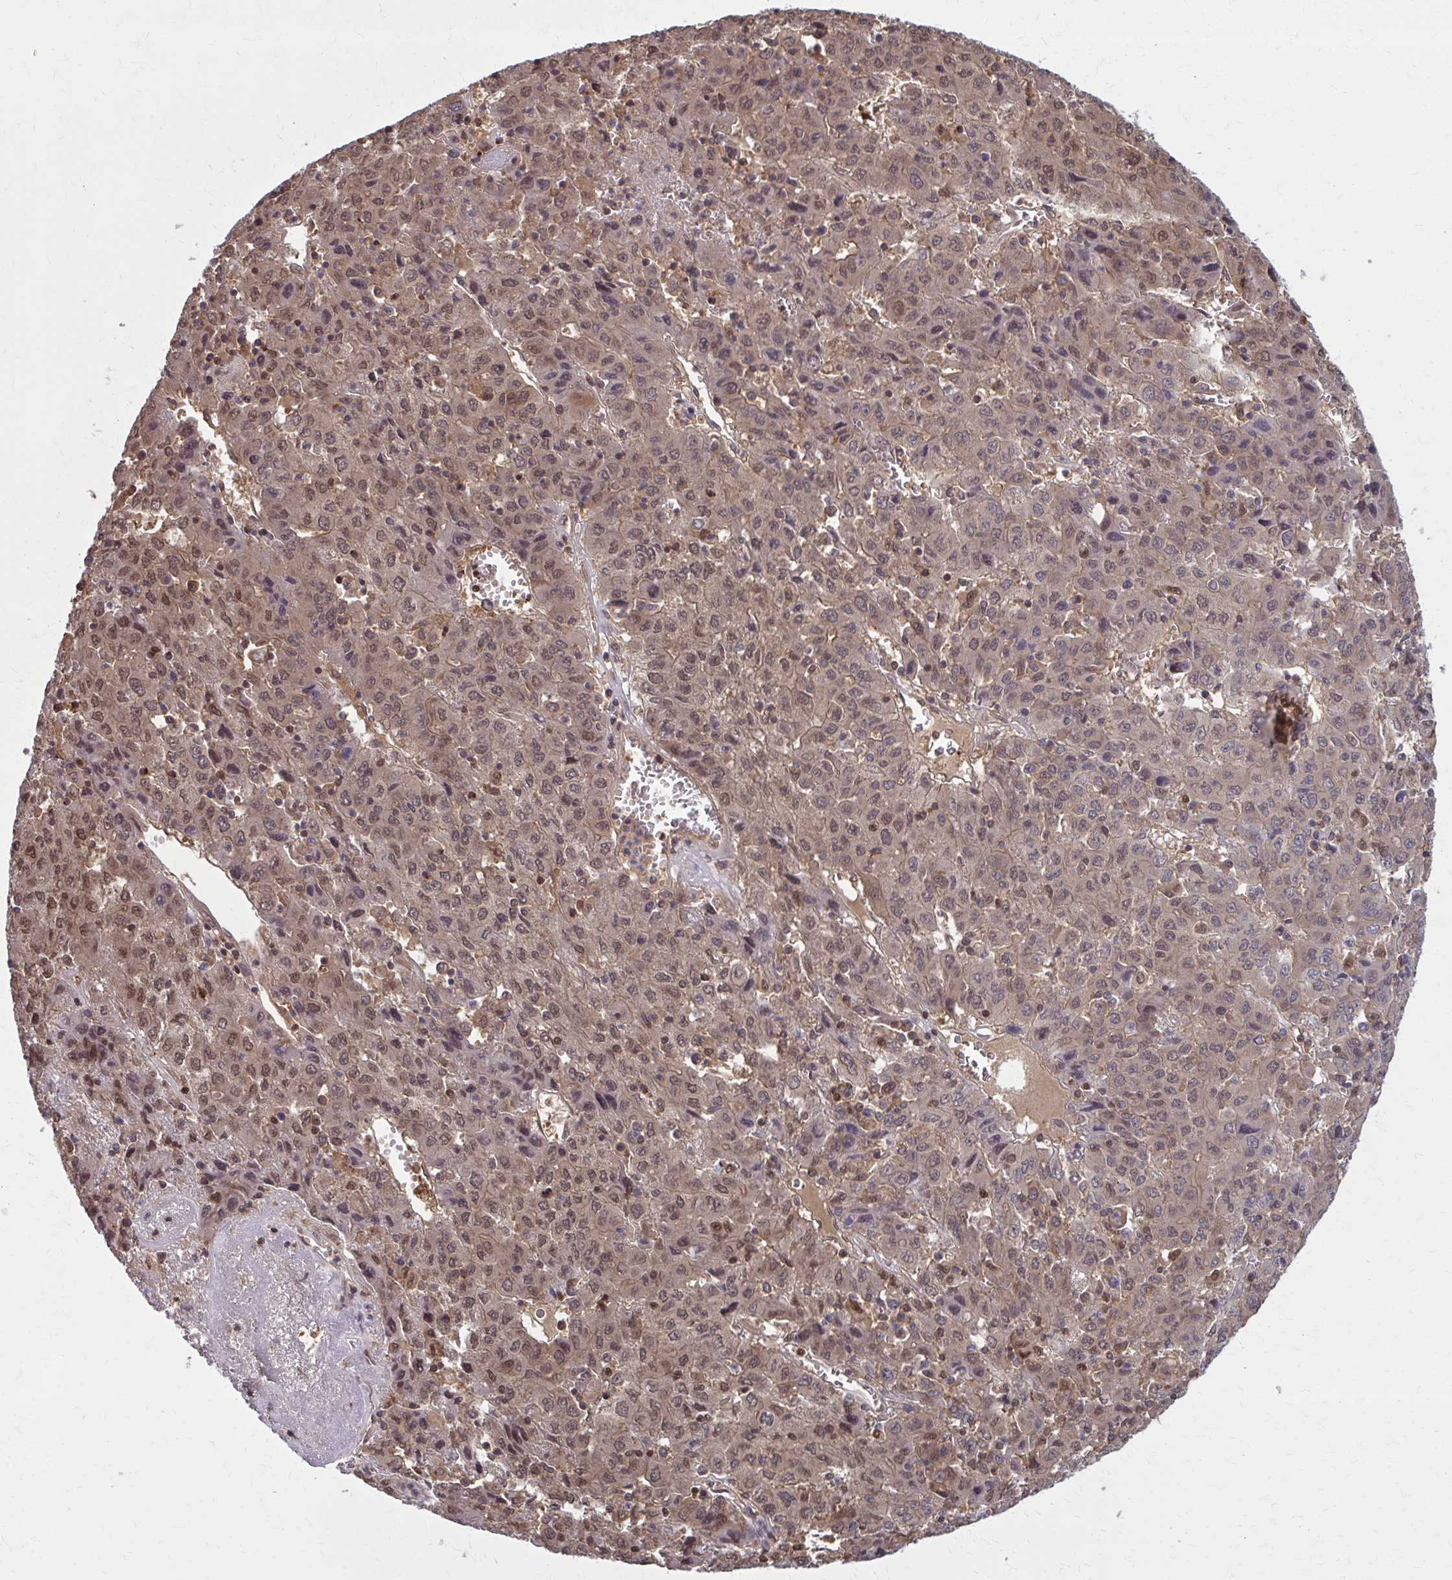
{"staining": {"intensity": "moderate", "quantity": "25%-75%", "location": "cytoplasmic/membranous,nuclear"}, "tissue": "liver cancer", "cell_type": "Tumor cells", "image_type": "cancer", "snomed": [{"axis": "morphology", "description": "Carcinoma, Hepatocellular, NOS"}, {"axis": "topography", "description": "Liver"}], "caption": "Liver cancer was stained to show a protein in brown. There is medium levels of moderate cytoplasmic/membranous and nuclear staining in about 25%-75% of tumor cells.", "gene": "MDH1", "patient": {"sex": "female", "age": 53}}